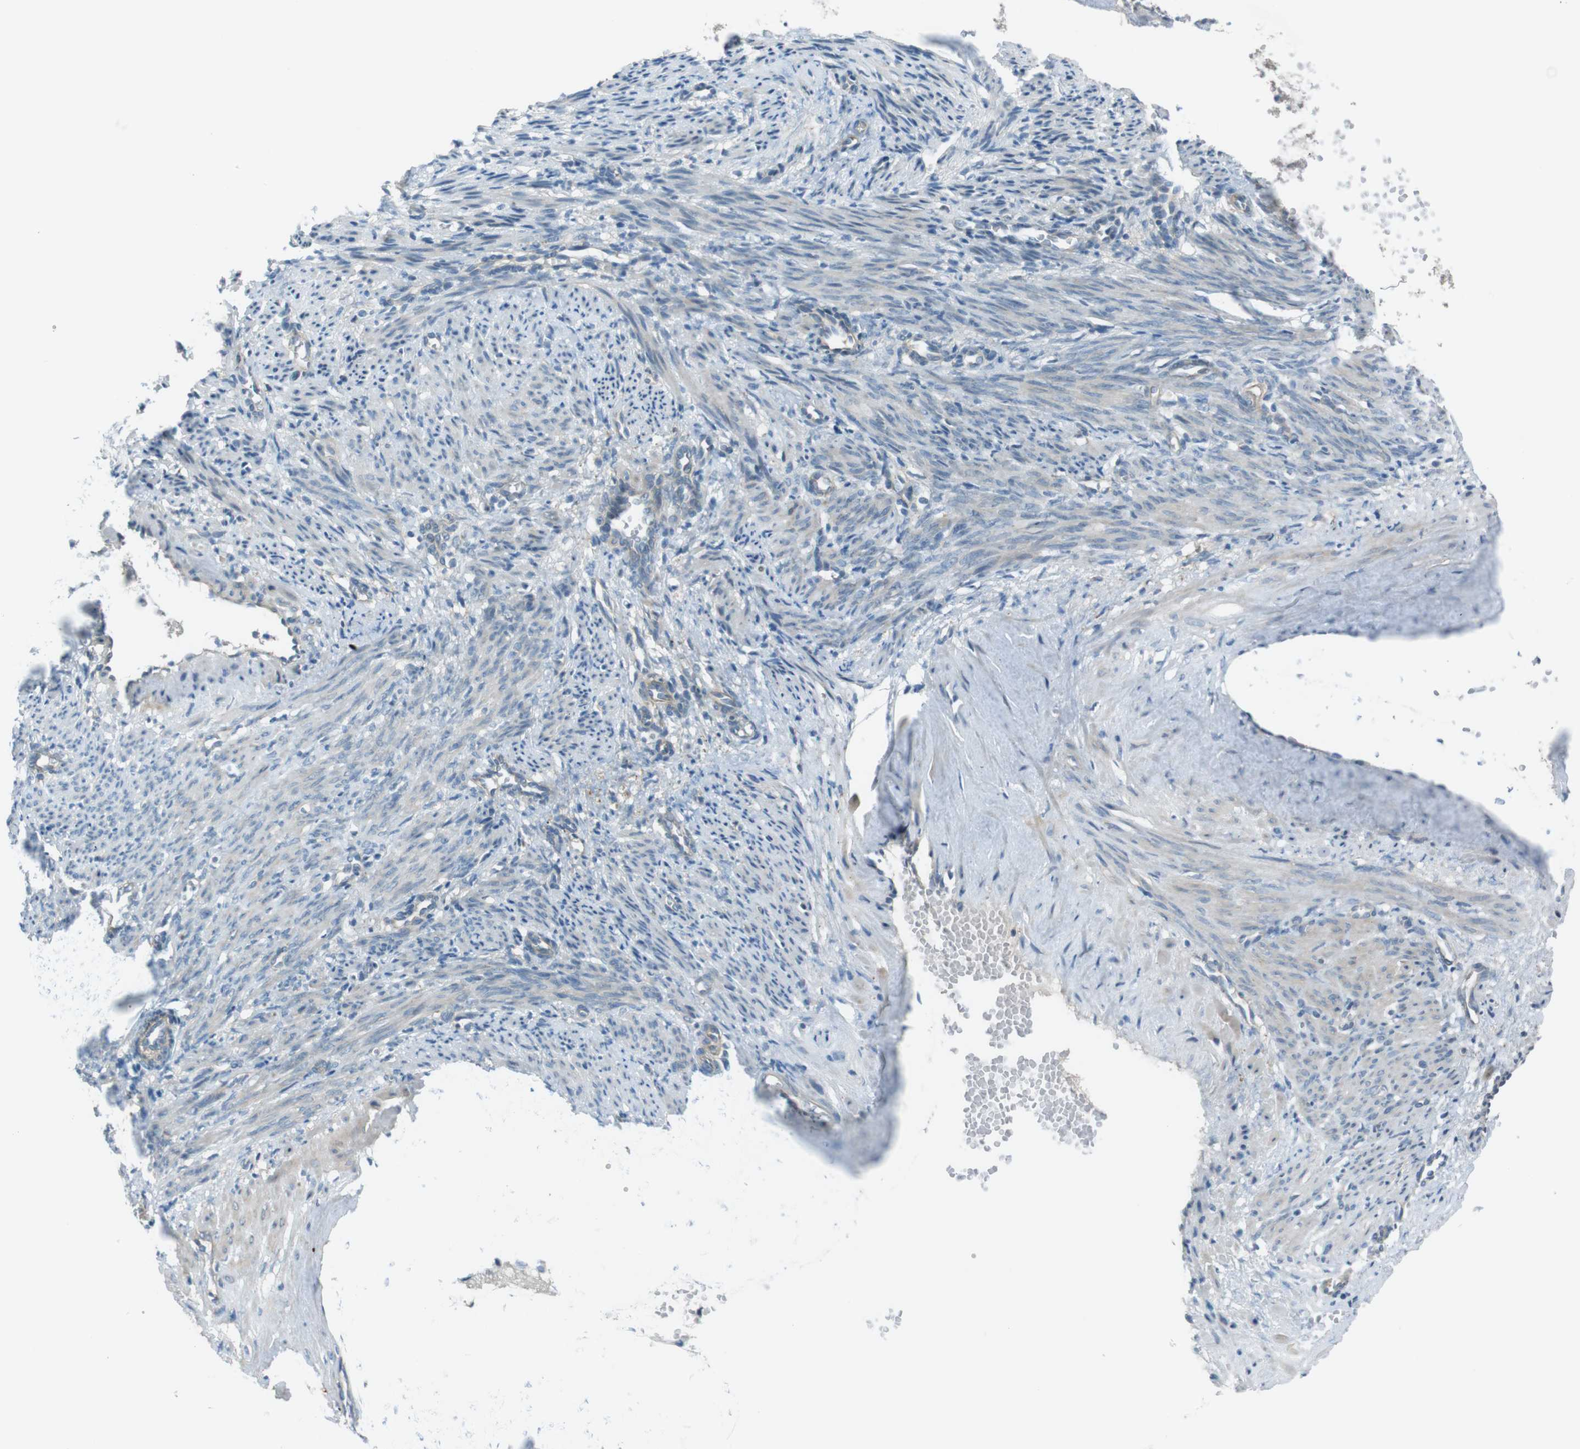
{"staining": {"intensity": "negative", "quantity": "none", "location": "none"}, "tissue": "smooth muscle", "cell_type": "Smooth muscle cells", "image_type": "normal", "snomed": [{"axis": "morphology", "description": "Normal tissue, NOS"}, {"axis": "topography", "description": "Endometrium"}], "caption": "Immunohistochemistry image of unremarkable smooth muscle: human smooth muscle stained with DAB reveals no significant protein staining in smooth muscle cells.", "gene": "TMEM41B", "patient": {"sex": "female", "age": 33}}